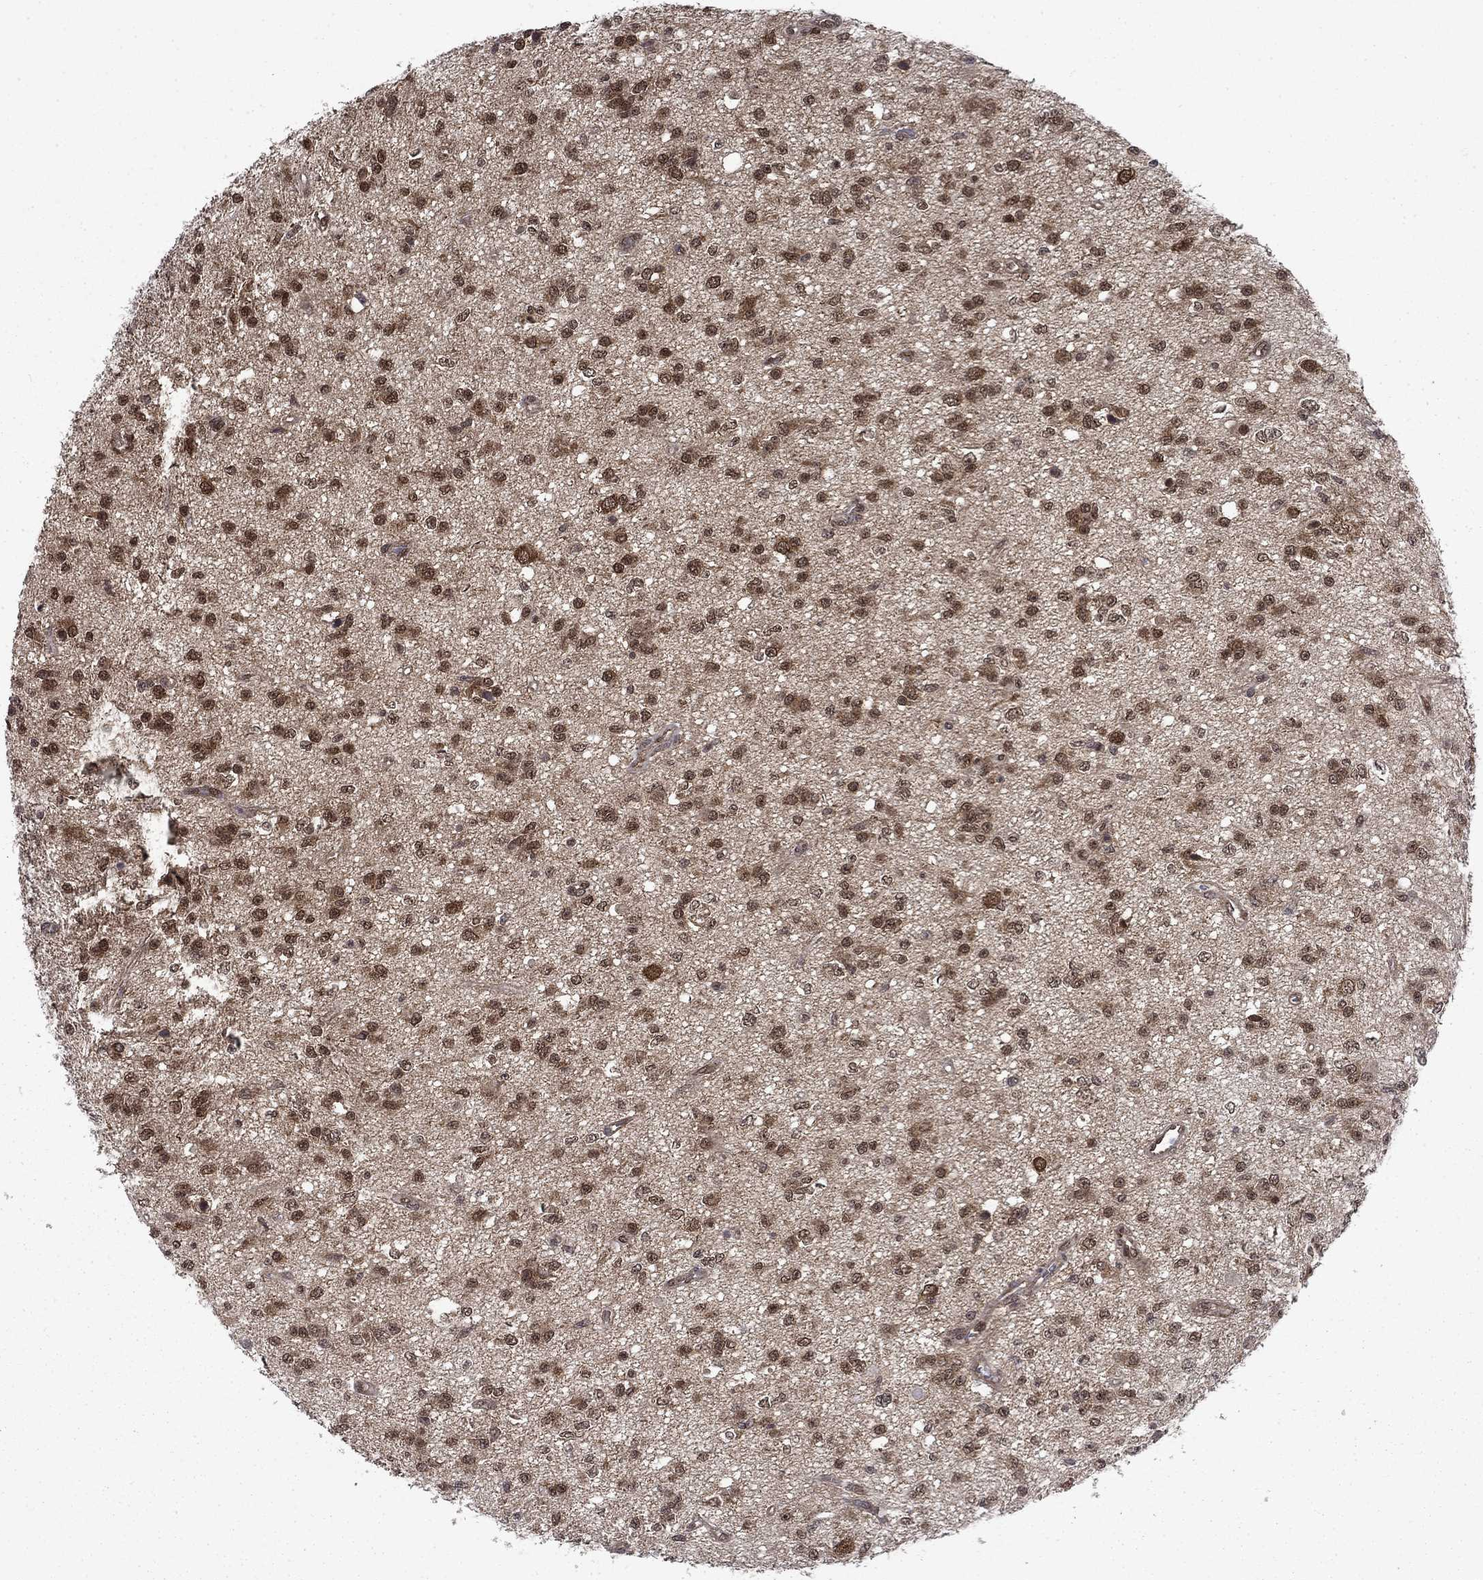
{"staining": {"intensity": "strong", "quantity": "25%-75%", "location": "nuclear"}, "tissue": "glioma", "cell_type": "Tumor cells", "image_type": "cancer", "snomed": [{"axis": "morphology", "description": "Glioma, malignant, Low grade"}, {"axis": "topography", "description": "Brain"}], "caption": "Immunohistochemistry (IHC) histopathology image of malignant glioma (low-grade) stained for a protein (brown), which demonstrates high levels of strong nuclear staining in about 25%-75% of tumor cells.", "gene": "DNAJA1", "patient": {"sex": "female", "age": 45}}